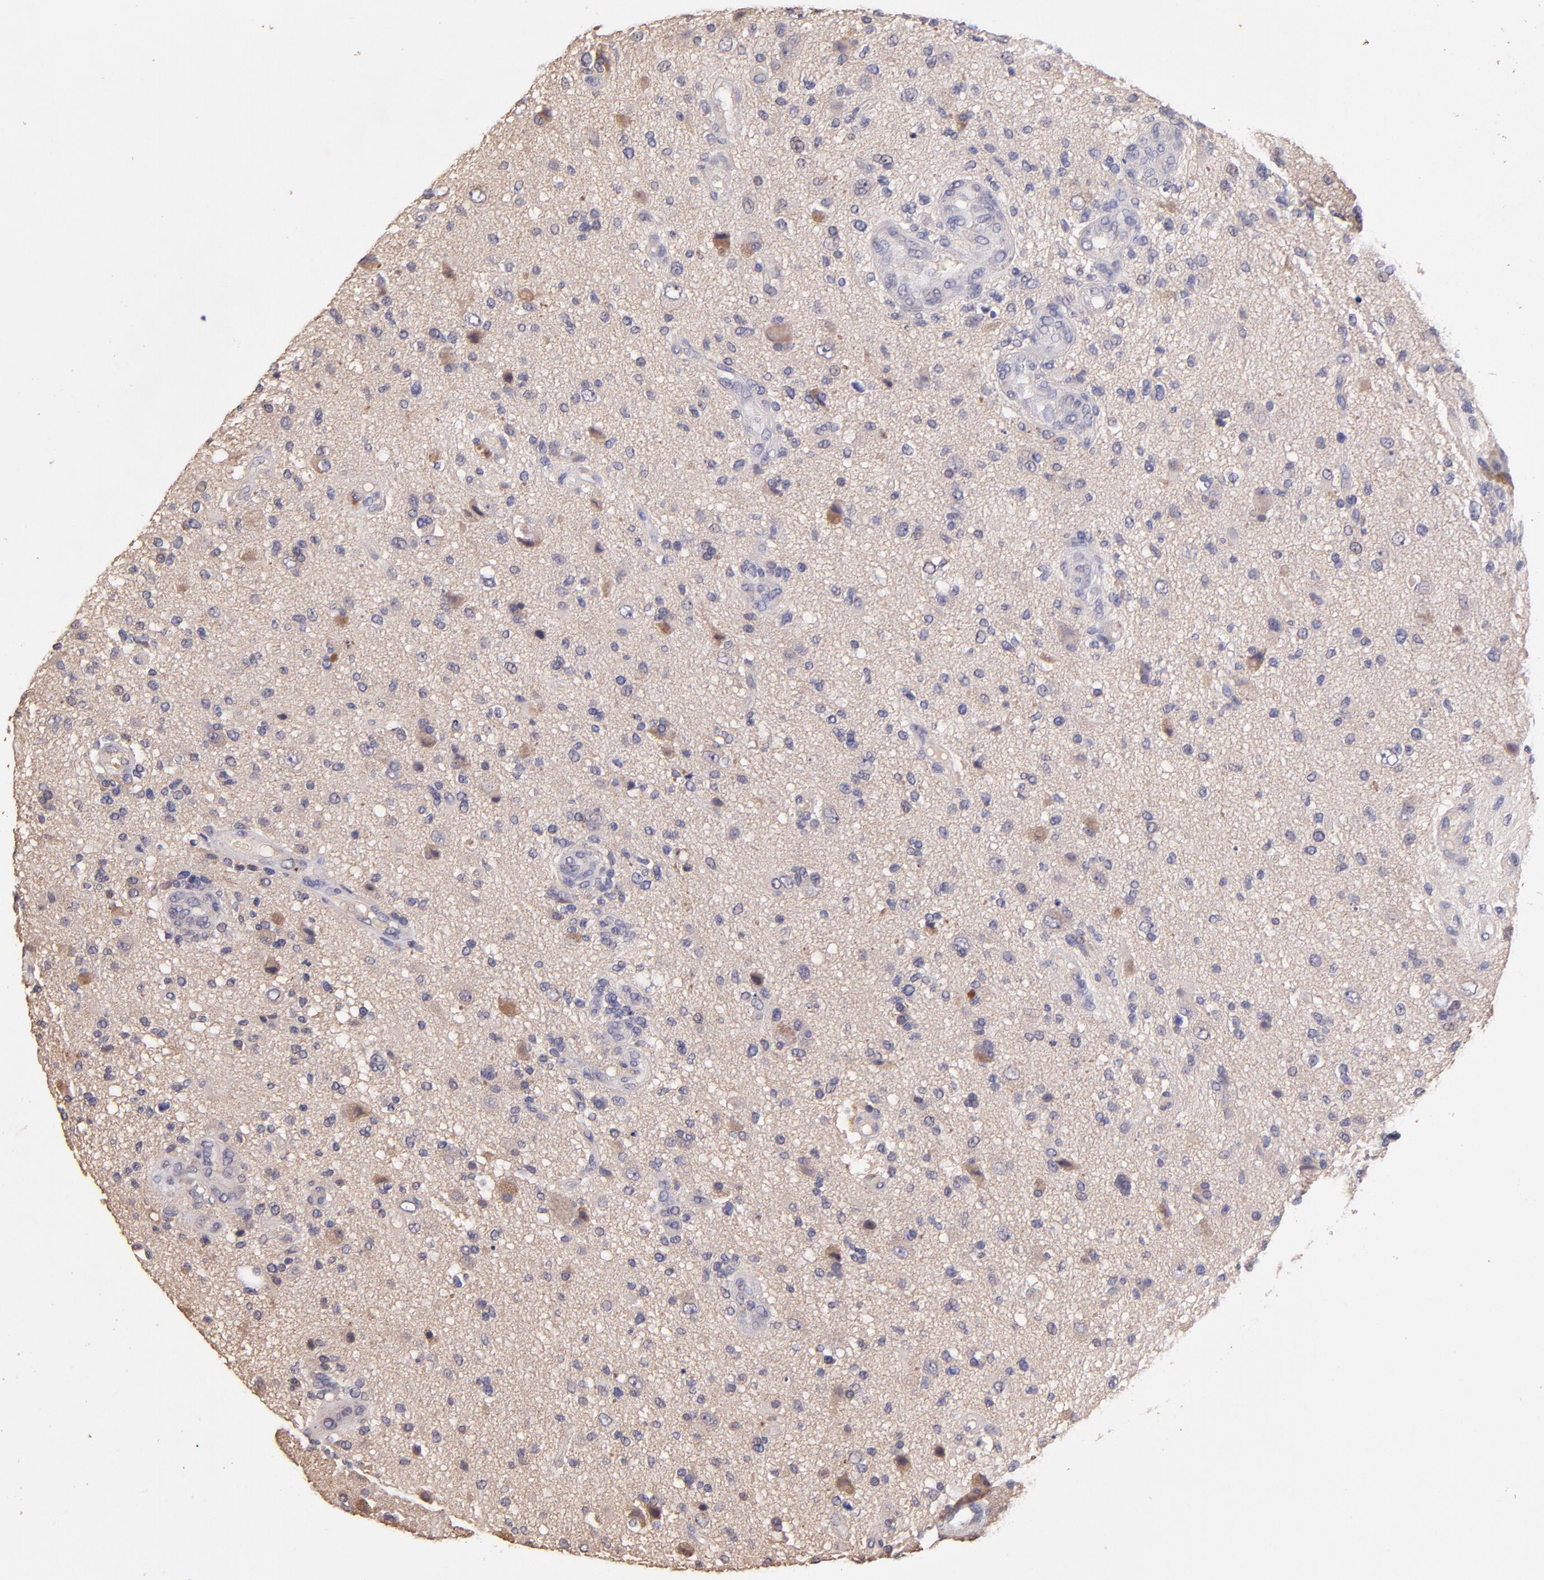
{"staining": {"intensity": "moderate", "quantity": "<25%", "location": "cytoplasmic/membranous"}, "tissue": "glioma", "cell_type": "Tumor cells", "image_type": "cancer", "snomed": [{"axis": "morphology", "description": "Normal tissue, NOS"}, {"axis": "morphology", "description": "Glioma, malignant, High grade"}, {"axis": "topography", "description": "Cerebral cortex"}], "caption": "IHC of human glioma shows low levels of moderate cytoplasmic/membranous positivity in about <25% of tumor cells.", "gene": "RNASEL", "patient": {"sex": "male", "age": 75}}